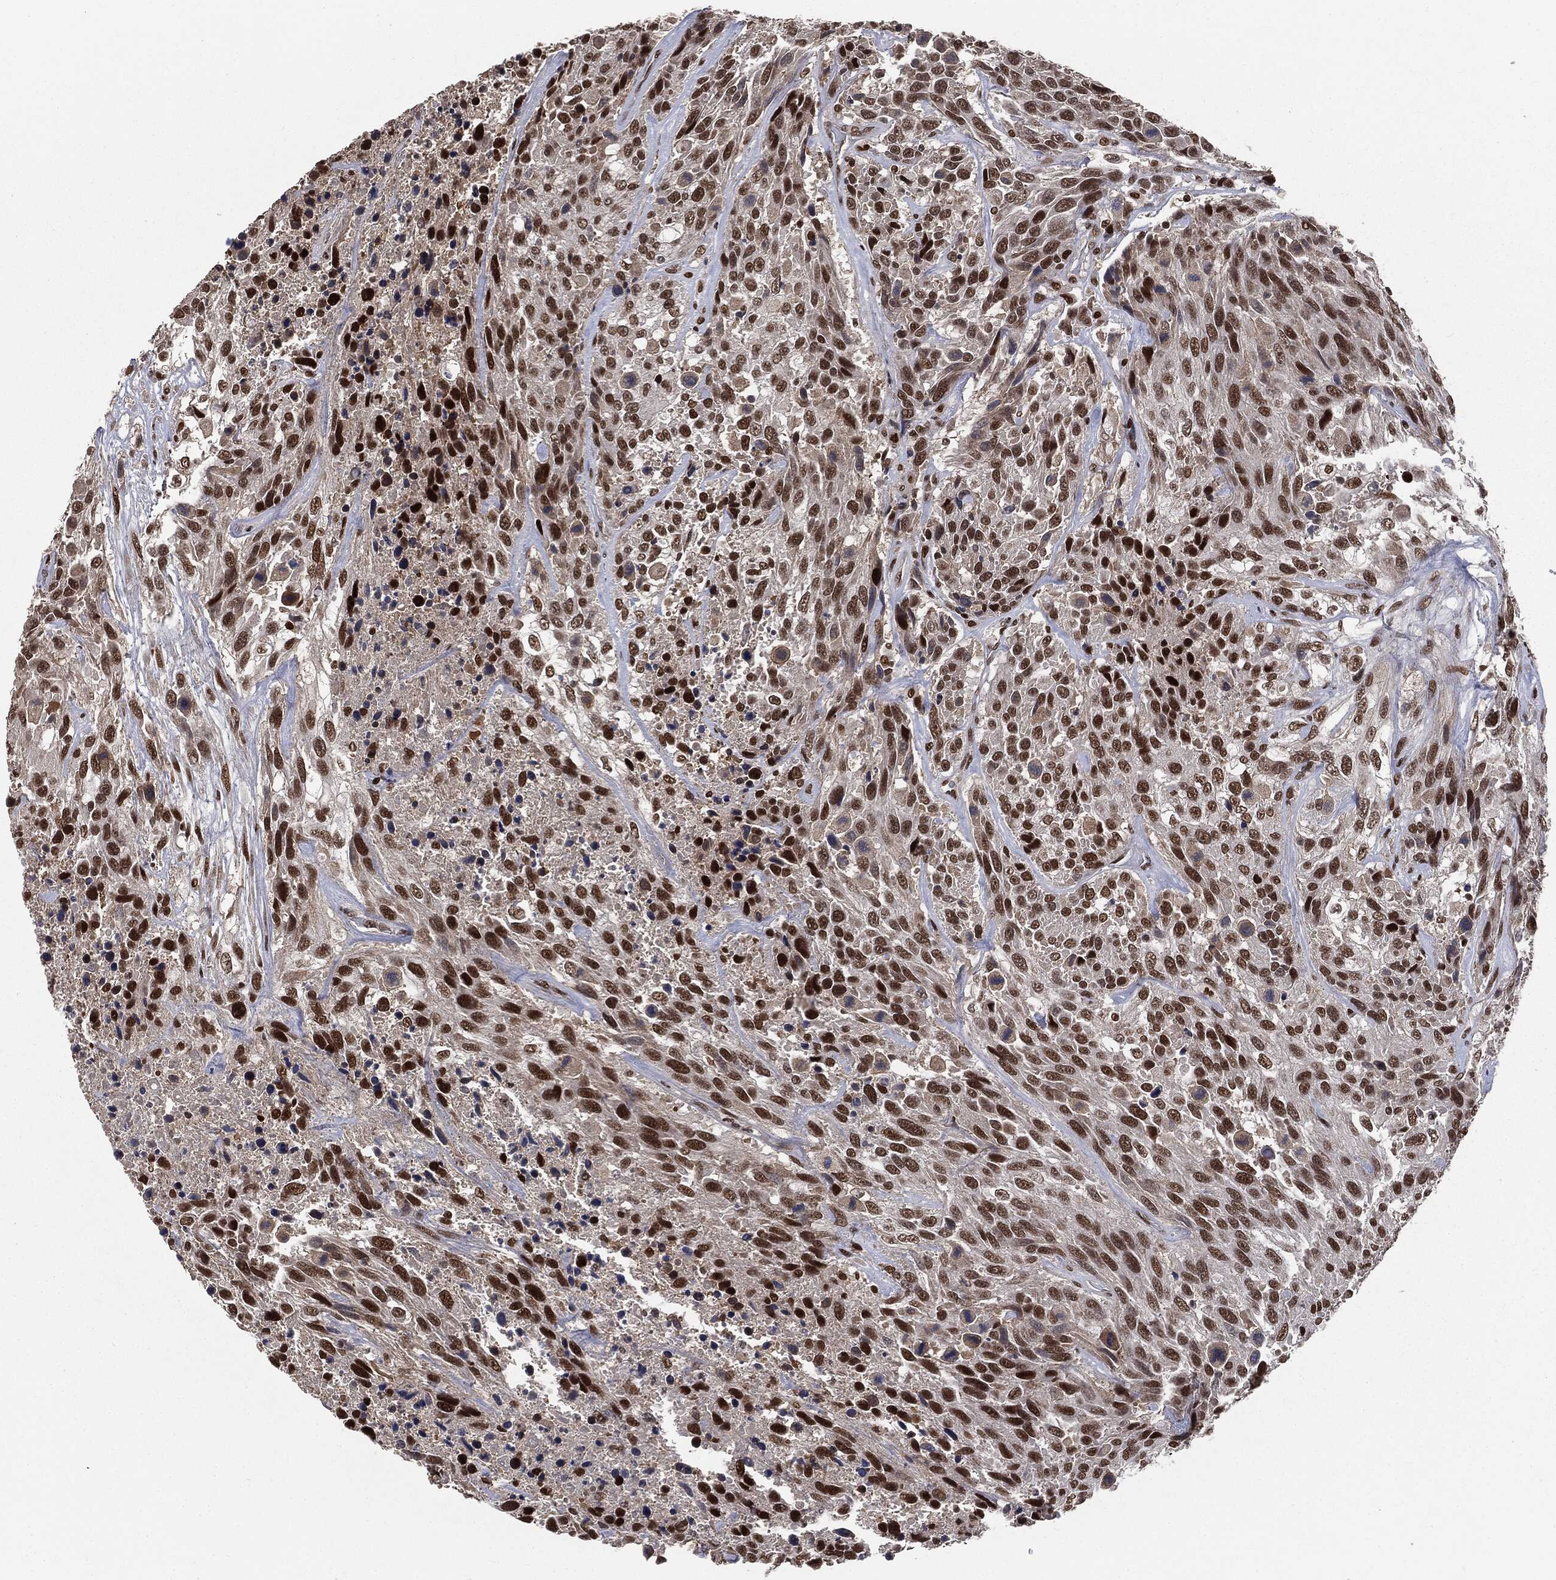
{"staining": {"intensity": "strong", "quantity": ">75%", "location": "nuclear"}, "tissue": "urothelial cancer", "cell_type": "Tumor cells", "image_type": "cancer", "snomed": [{"axis": "morphology", "description": "Urothelial carcinoma, High grade"}, {"axis": "topography", "description": "Urinary bladder"}], "caption": "High-grade urothelial carcinoma stained with immunohistochemistry exhibits strong nuclear positivity in approximately >75% of tumor cells.", "gene": "DPH2", "patient": {"sex": "female", "age": 70}}